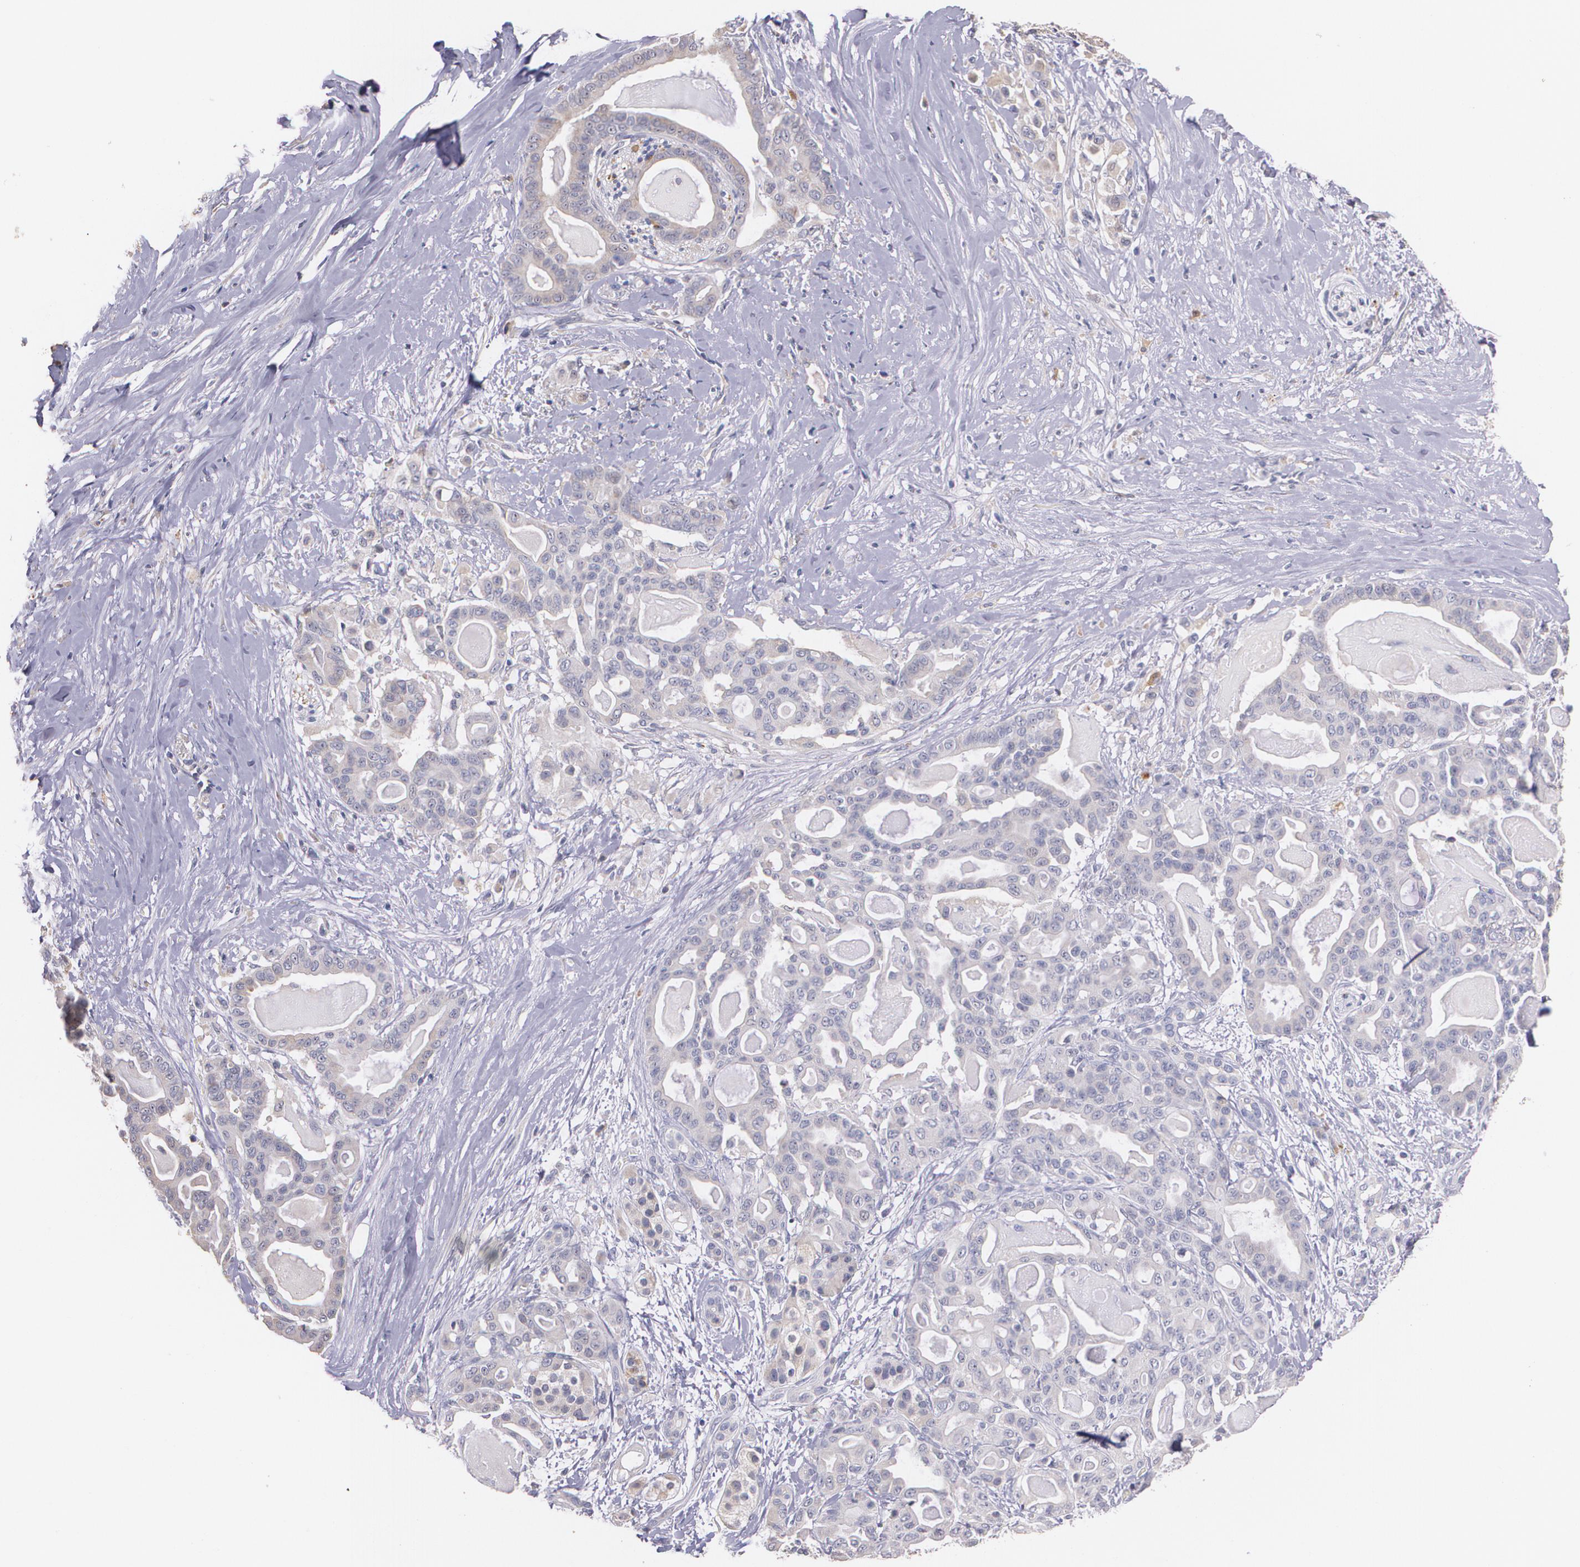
{"staining": {"intensity": "weak", "quantity": "25%-75%", "location": "cytoplasmic/membranous"}, "tissue": "pancreatic cancer", "cell_type": "Tumor cells", "image_type": "cancer", "snomed": [{"axis": "morphology", "description": "Adenocarcinoma, NOS"}, {"axis": "topography", "description": "Pancreas"}], "caption": "Immunohistochemistry micrograph of neoplastic tissue: pancreatic cancer (adenocarcinoma) stained using IHC exhibits low levels of weak protein expression localized specifically in the cytoplasmic/membranous of tumor cells, appearing as a cytoplasmic/membranous brown color.", "gene": "AMBP", "patient": {"sex": "male", "age": 63}}